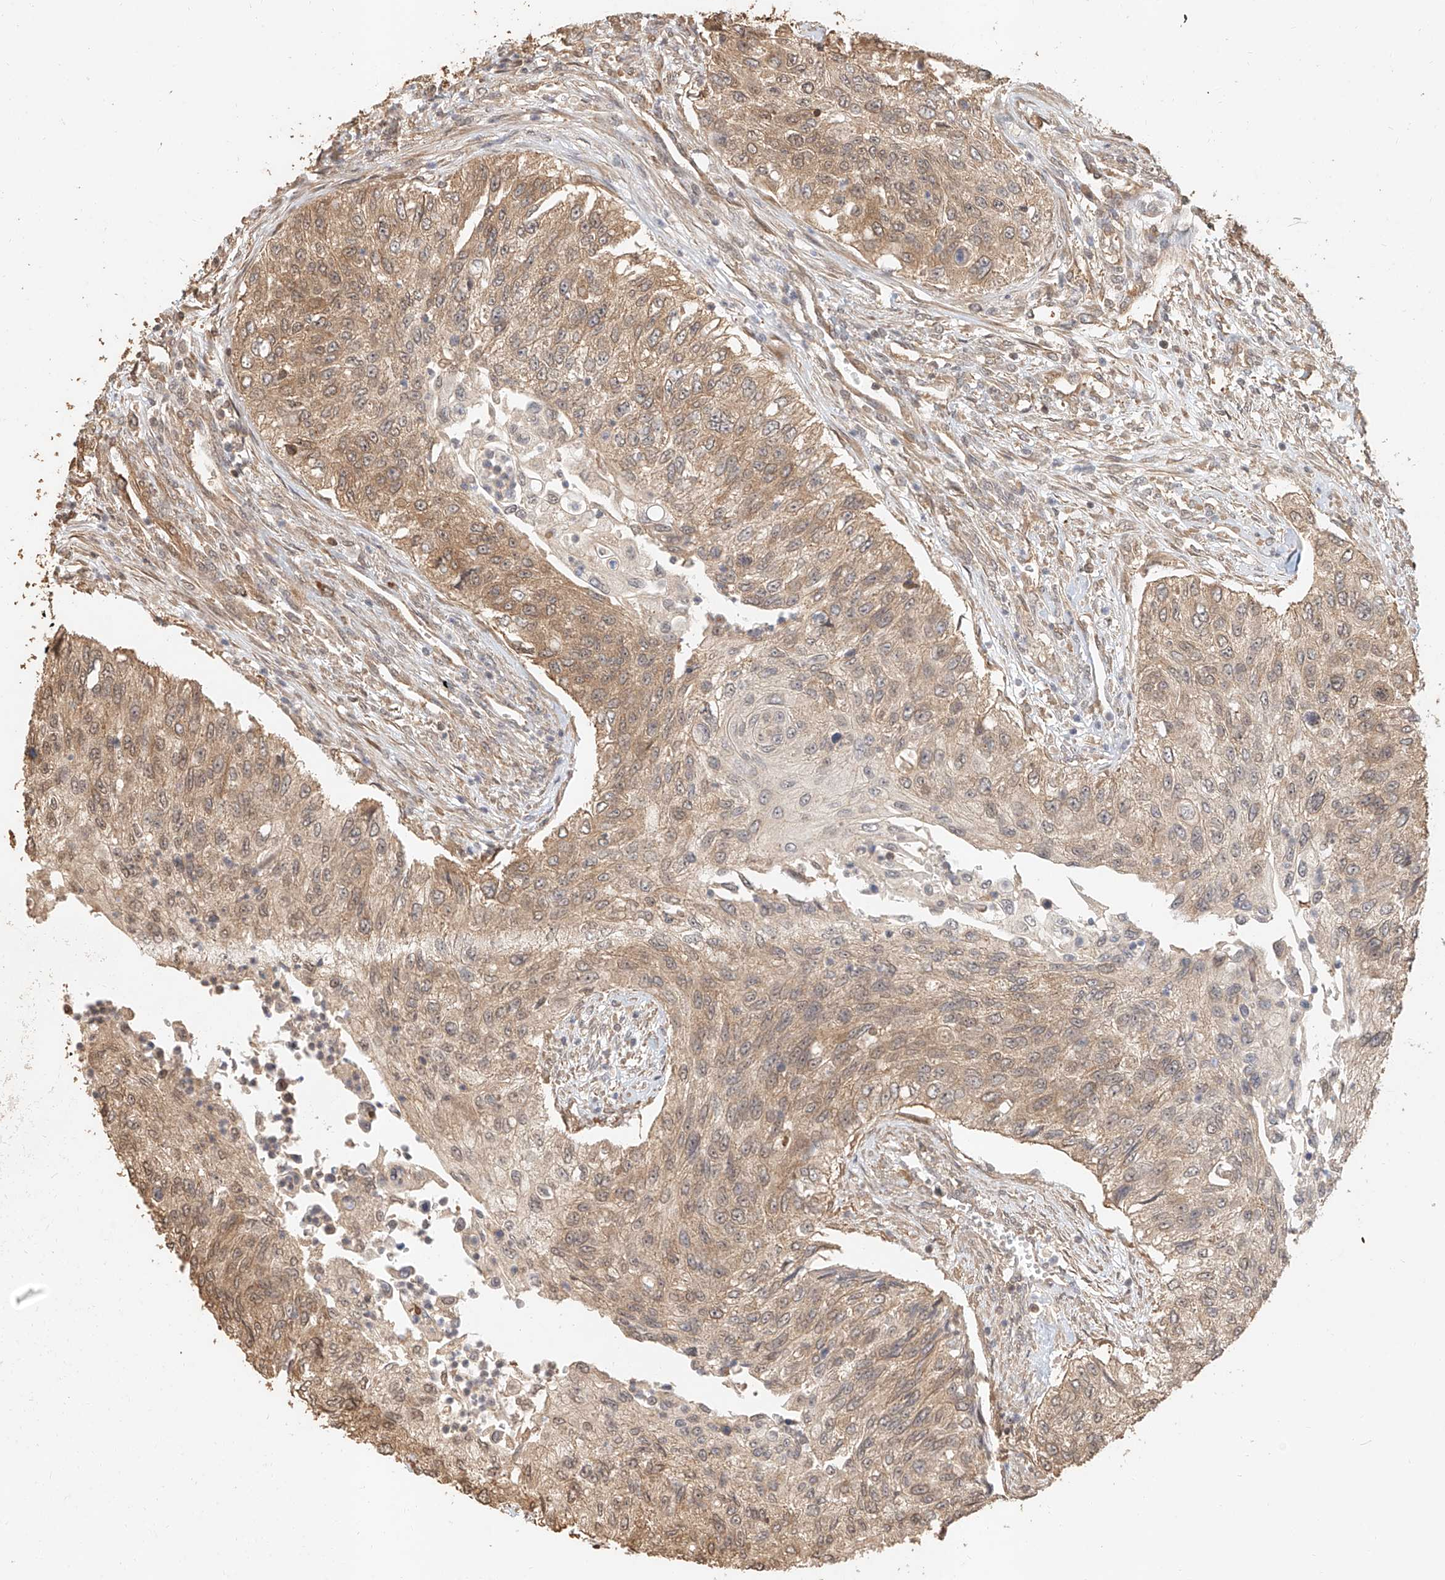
{"staining": {"intensity": "moderate", "quantity": ">75%", "location": "cytoplasmic/membranous"}, "tissue": "urothelial cancer", "cell_type": "Tumor cells", "image_type": "cancer", "snomed": [{"axis": "morphology", "description": "Urothelial carcinoma, High grade"}, {"axis": "topography", "description": "Urinary bladder"}], "caption": "Urothelial cancer stained for a protein shows moderate cytoplasmic/membranous positivity in tumor cells. (Brightfield microscopy of DAB IHC at high magnification).", "gene": "NAP1L1", "patient": {"sex": "female", "age": 60}}